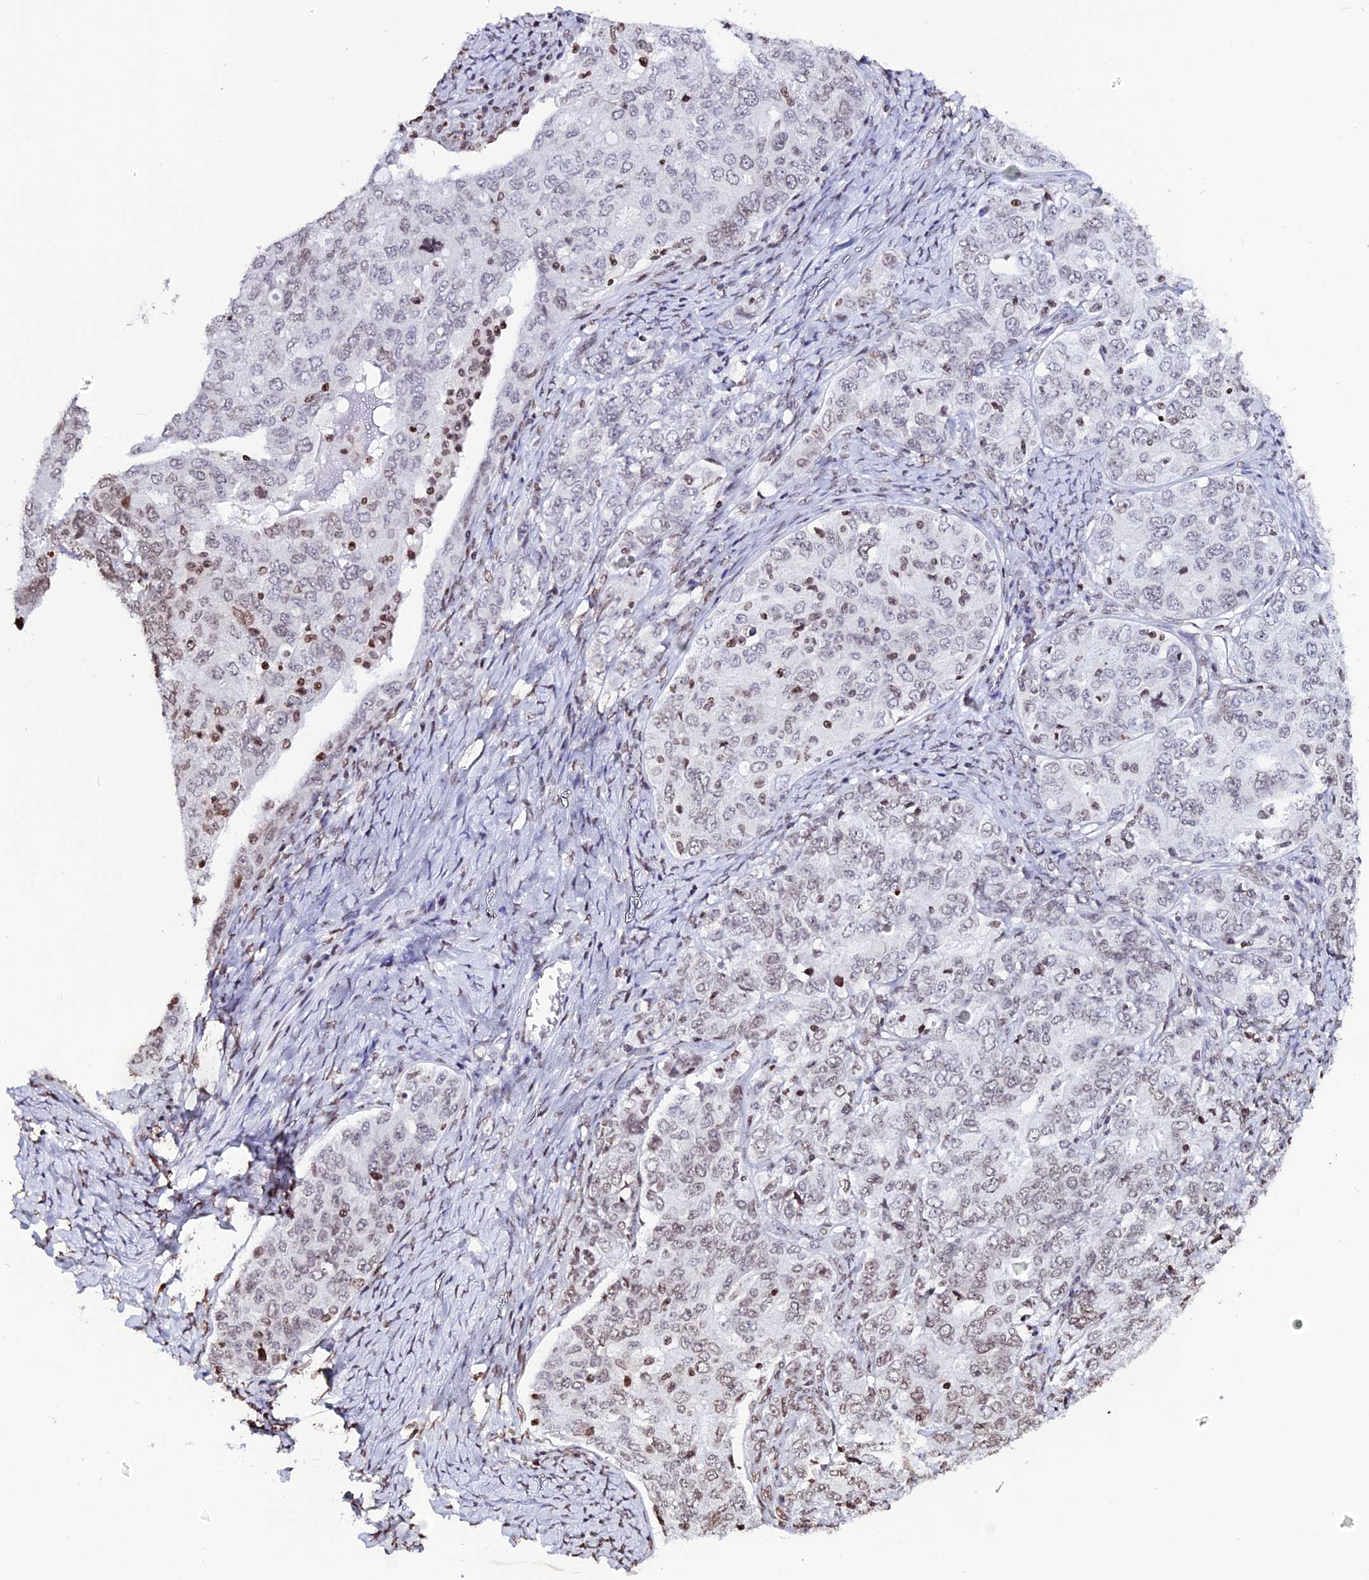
{"staining": {"intensity": "moderate", "quantity": "<25%", "location": "nuclear"}, "tissue": "ovarian cancer", "cell_type": "Tumor cells", "image_type": "cancer", "snomed": [{"axis": "morphology", "description": "Carcinoma, endometroid"}, {"axis": "topography", "description": "Ovary"}], "caption": "An image of human endometroid carcinoma (ovarian) stained for a protein displays moderate nuclear brown staining in tumor cells.", "gene": "MACROH2A2", "patient": {"sex": "female", "age": 62}}